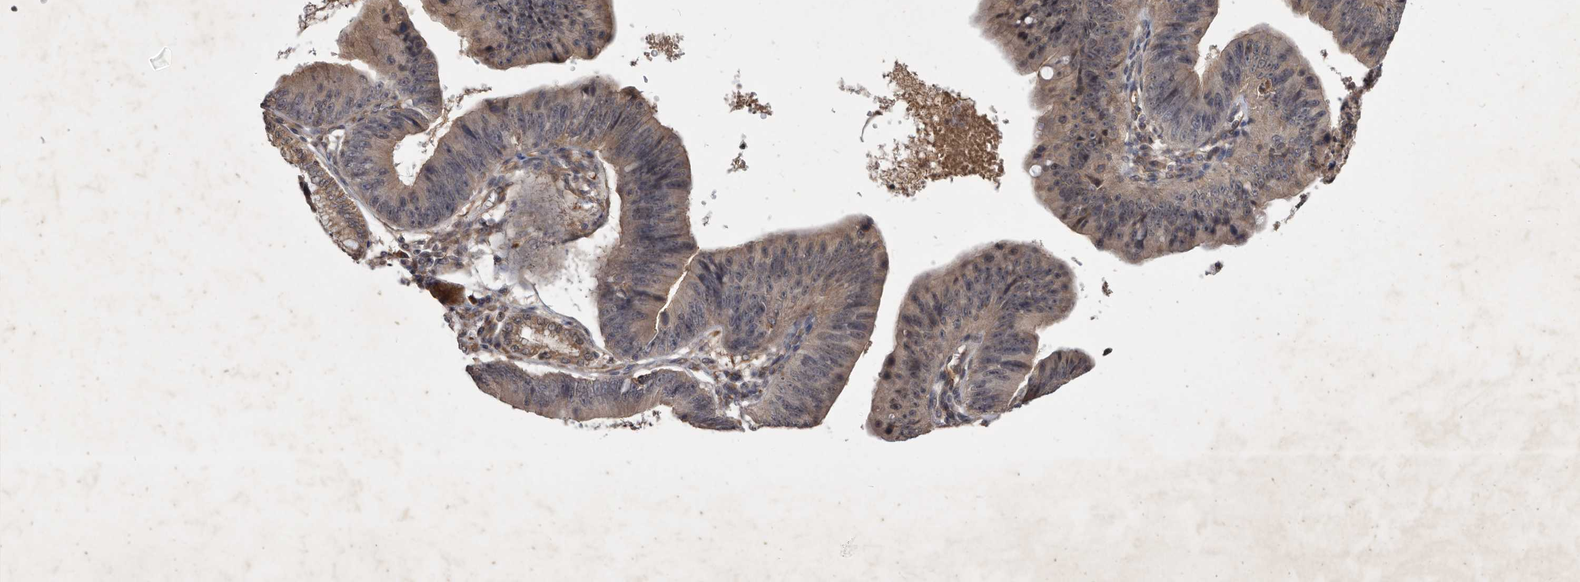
{"staining": {"intensity": "weak", "quantity": "25%-75%", "location": "cytoplasmic/membranous"}, "tissue": "stomach cancer", "cell_type": "Tumor cells", "image_type": "cancer", "snomed": [{"axis": "morphology", "description": "Adenocarcinoma, NOS"}, {"axis": "topography", "description": "Stomach"}], "caption": "This micrograph shows immunohistochemistry staining of stomach cancer (adenocarcinoma), with low weak cytoplasmic/membranous expression in approximately 25%-75% of tumor cells.", "gene": "DNAJC28", "patient": {"sex": "male", "age": 59}}